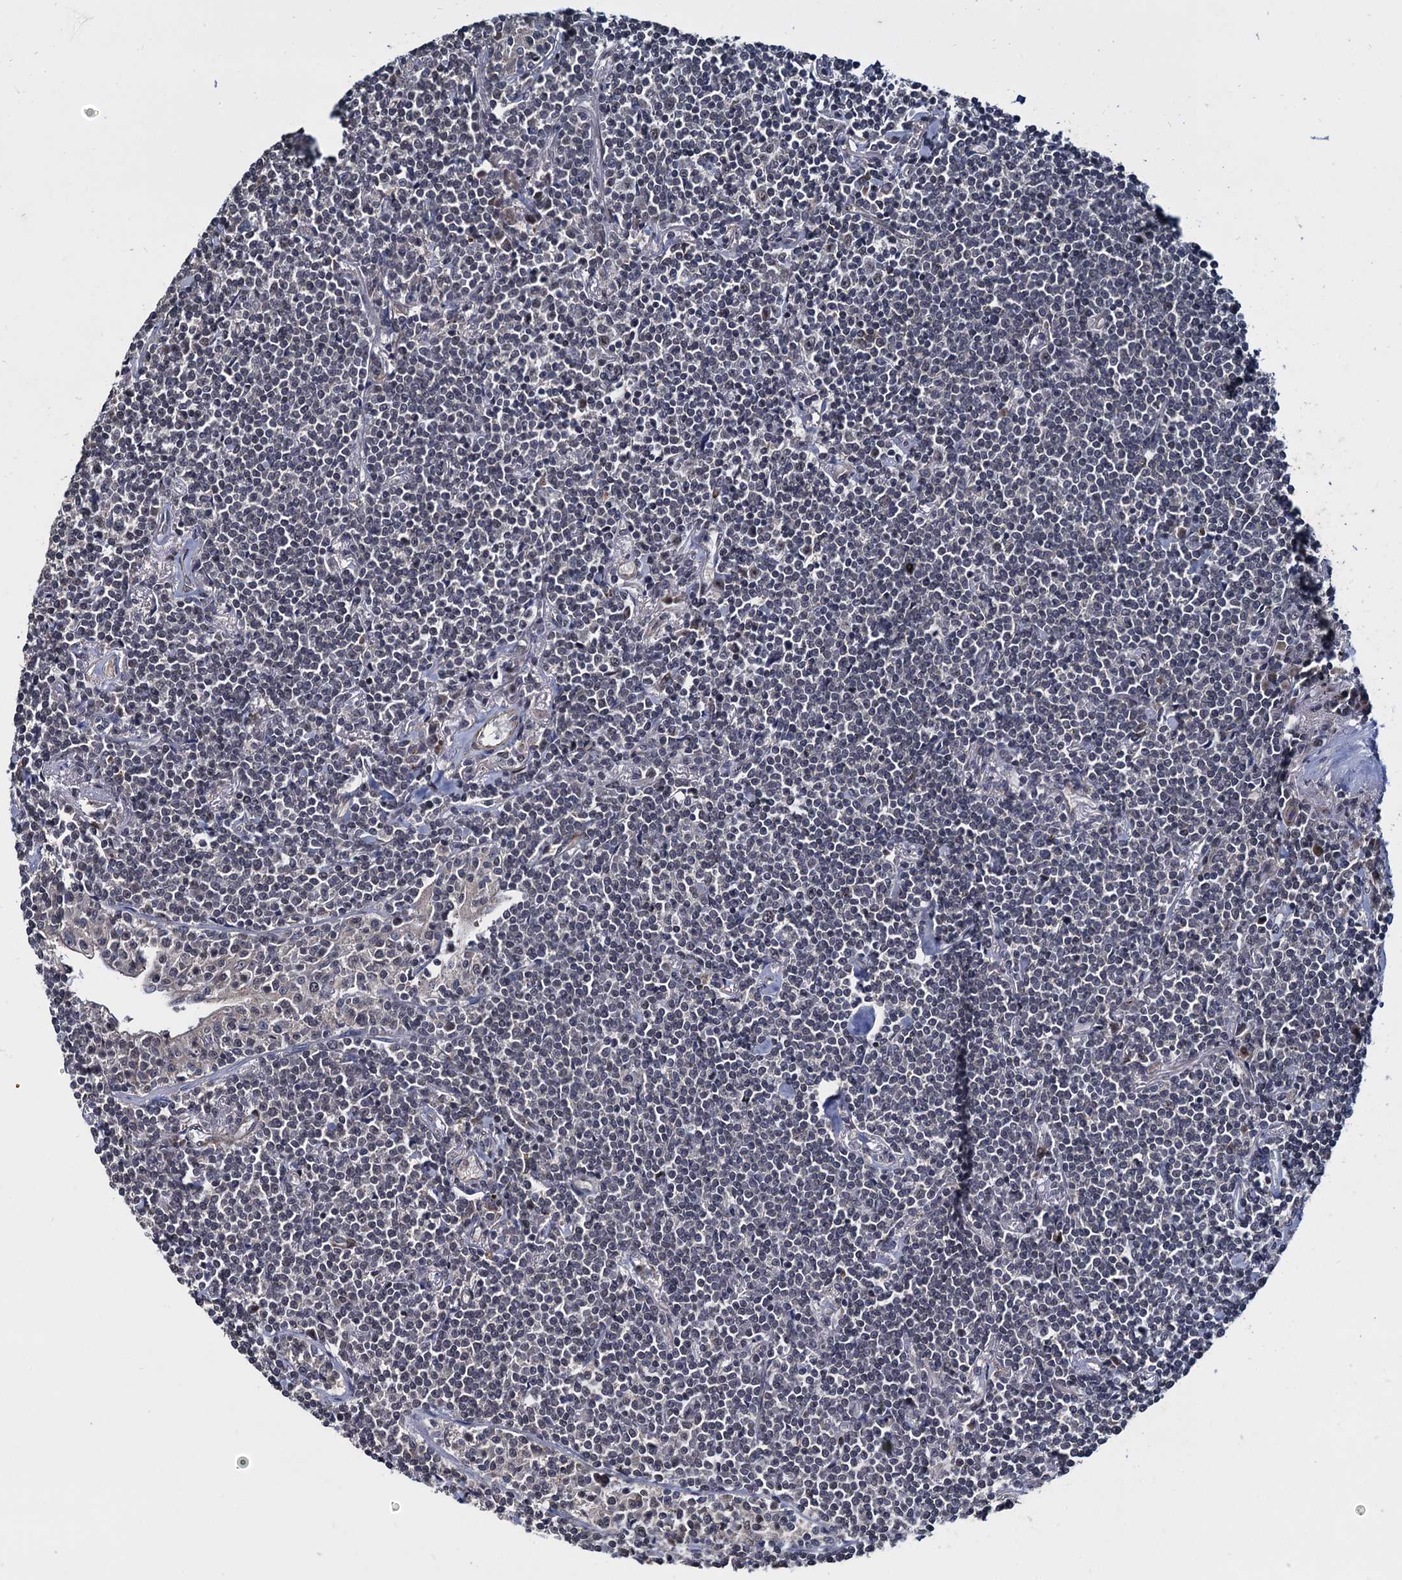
{"staining": {"intensity": "negative", "quantity": "none", "location": "none"}, "tissue": "lymphoma", "cell_type": "Tumor cells", "image_type": "cancer", "snomed": [{"axis": "morphology", "description": "Malignant lymphoma, non-Hodgkin's type, Low grade"}, {"axis": "topography", "description": "Lung"}], "caption": "The photomicrograph demonstrates no significant positivity in tumor cells of malignant lymphoma, non-Hodgkin's type (low-grade).", "gene": "ARHGAP42", "patient": {"sex": "female", "age": 71}}